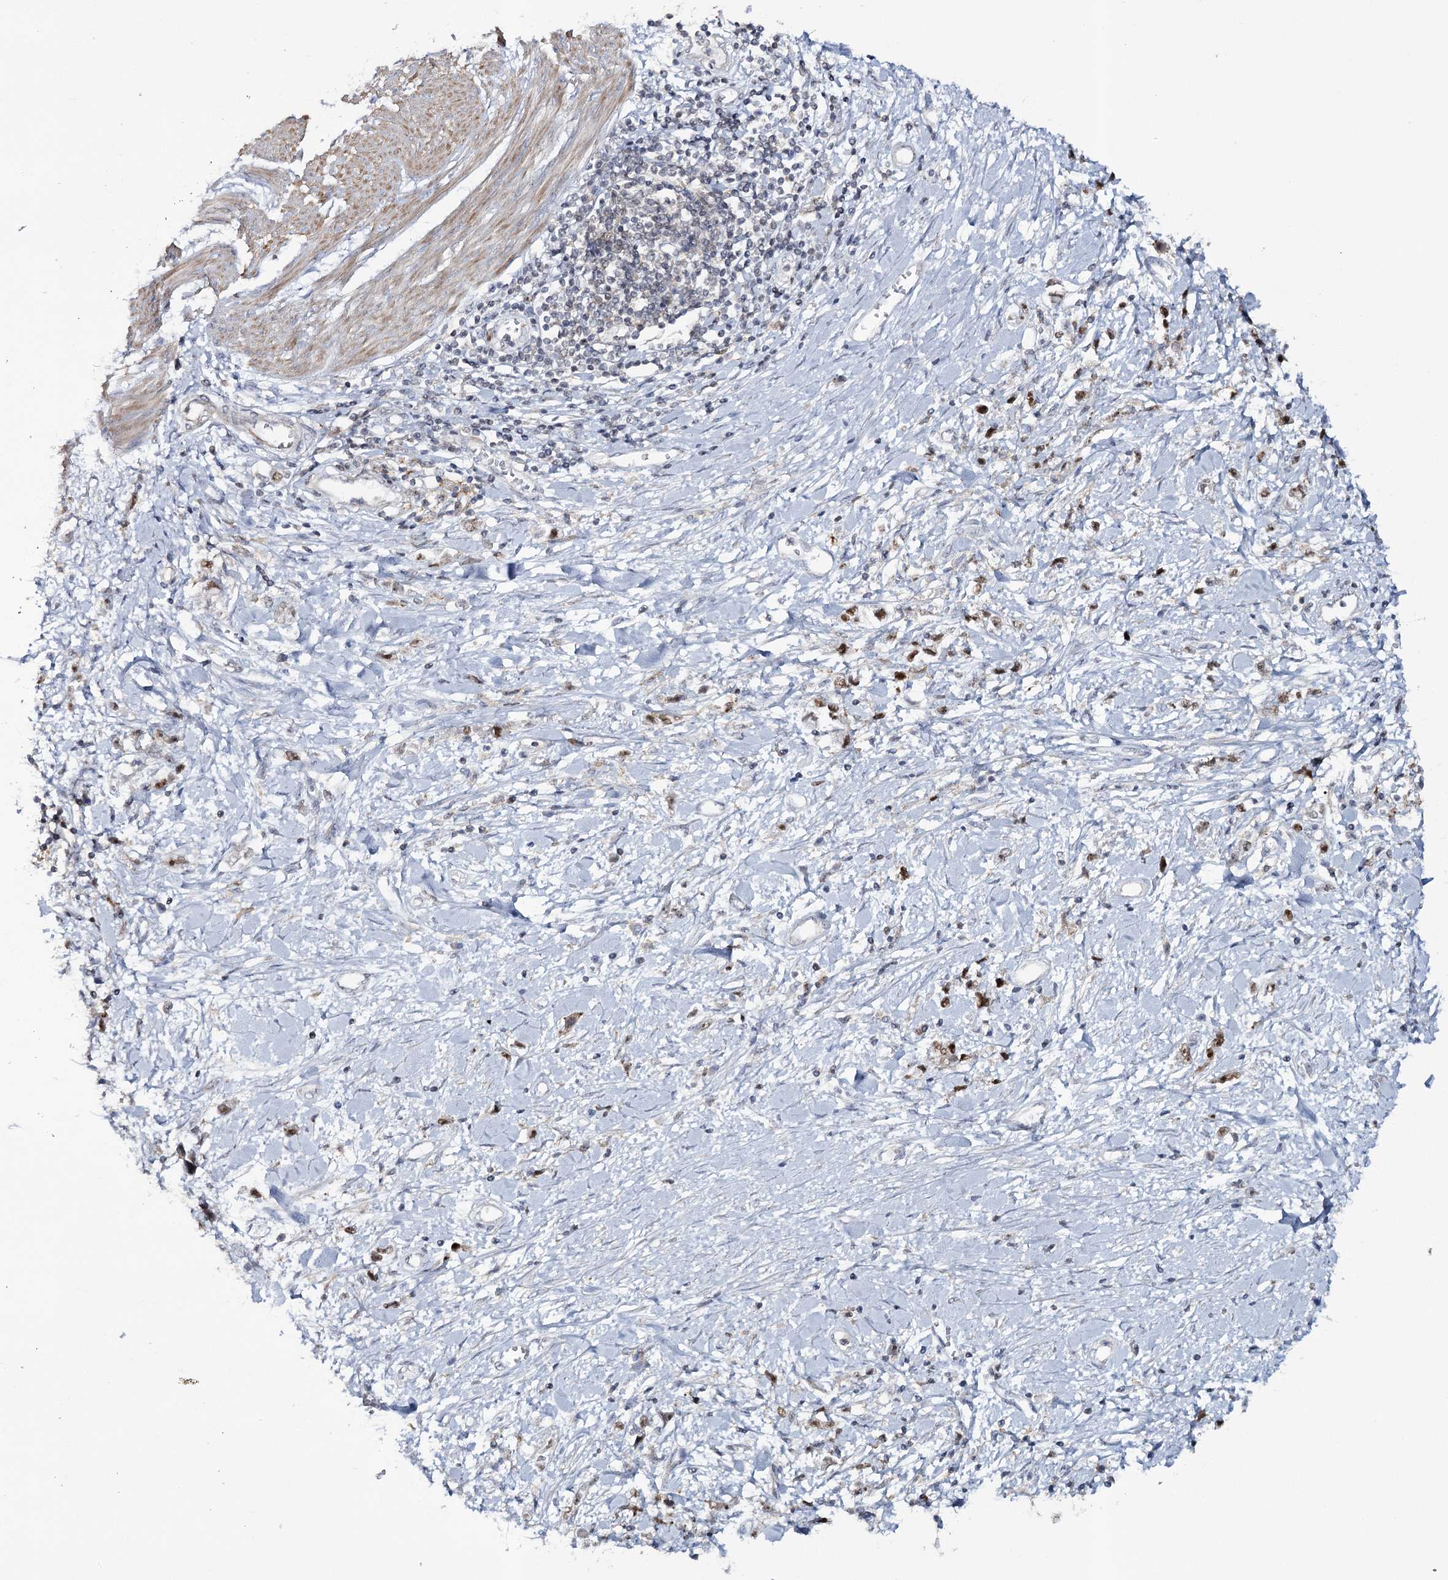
{"staining": {"intensity": "weak", "quantity": ">75%", "location": "nuclear"}, "tissue": "stomach cancer", "cell_type": "Tumor cells", "image_type": "cancer", "snomed": [{"axis": "morphology", "description": "Adenocarcinoma, NOS"}, {"axis": "topography", "description": "Stomach"}], "caption": "Protein positivity by immunohistochemistry demonstrates weak nuclear expression in approximately >75% of tumor cells in stomach cancer (adenocarcinoma).", "gene": "ZC3H8", "patient": {"sex": "female", "age": 76}}